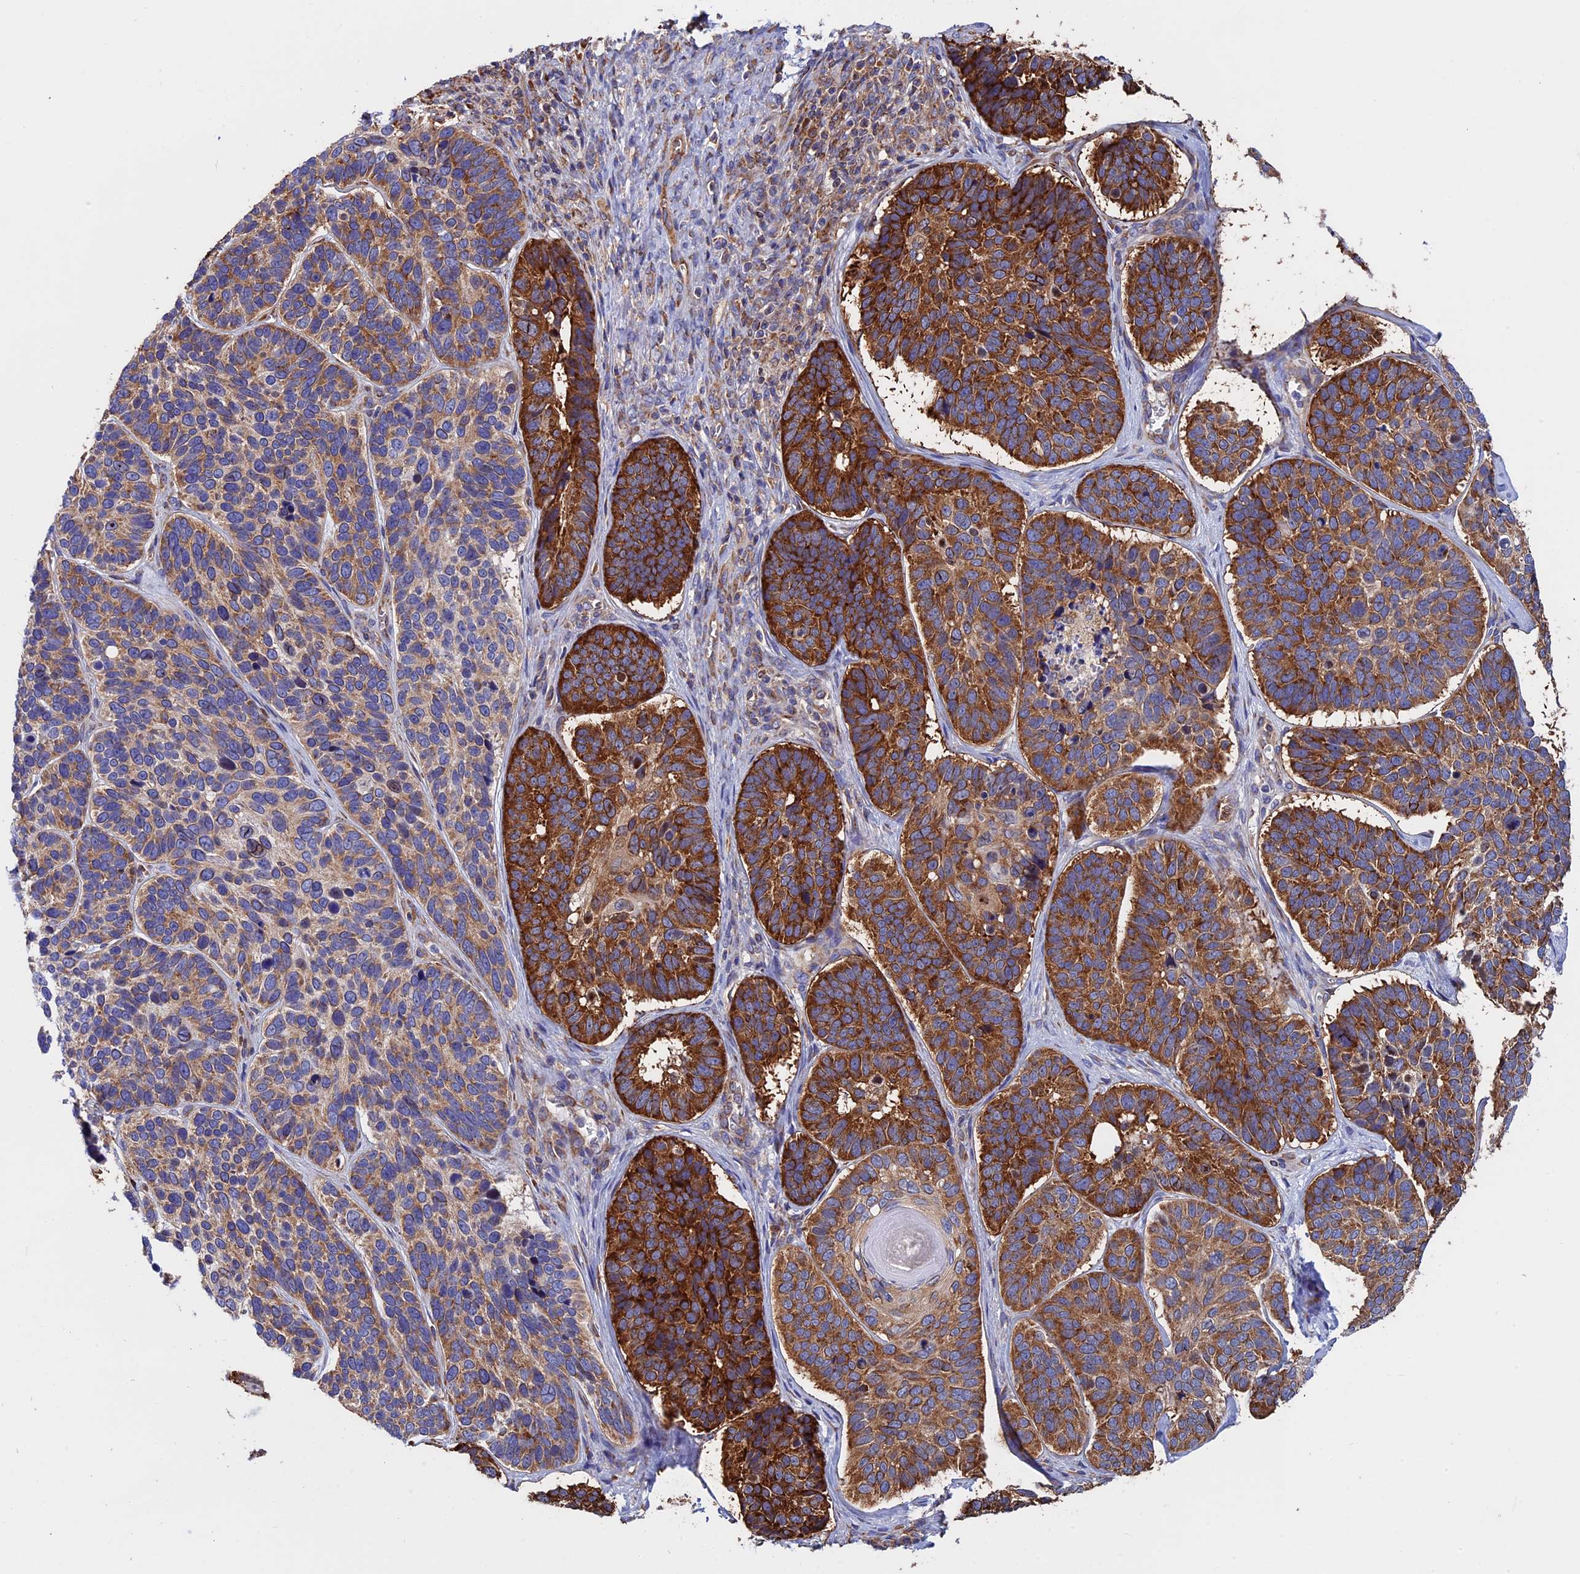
{"staining": {"intensity": "strong", "quantity": "25%-75%", "location": "cytoplasmic/membranous"}, "tissue": "skin cancer", "cell_type": "Tumor cells", "image_type": "cancer", "snomed": [{"axis": "morphology", "description": "Basal cell carcinoma"}, {"axis": "topography", "description": "Skin"}], "caption": "The image exhibits a brown stain indicating the presence of a protein in the cytoplasmic/membranous of tumor cells in skin basal cell carcinoma.", "gene": "SLC9A5", "patient": {"sex": "male", "age": 62}}